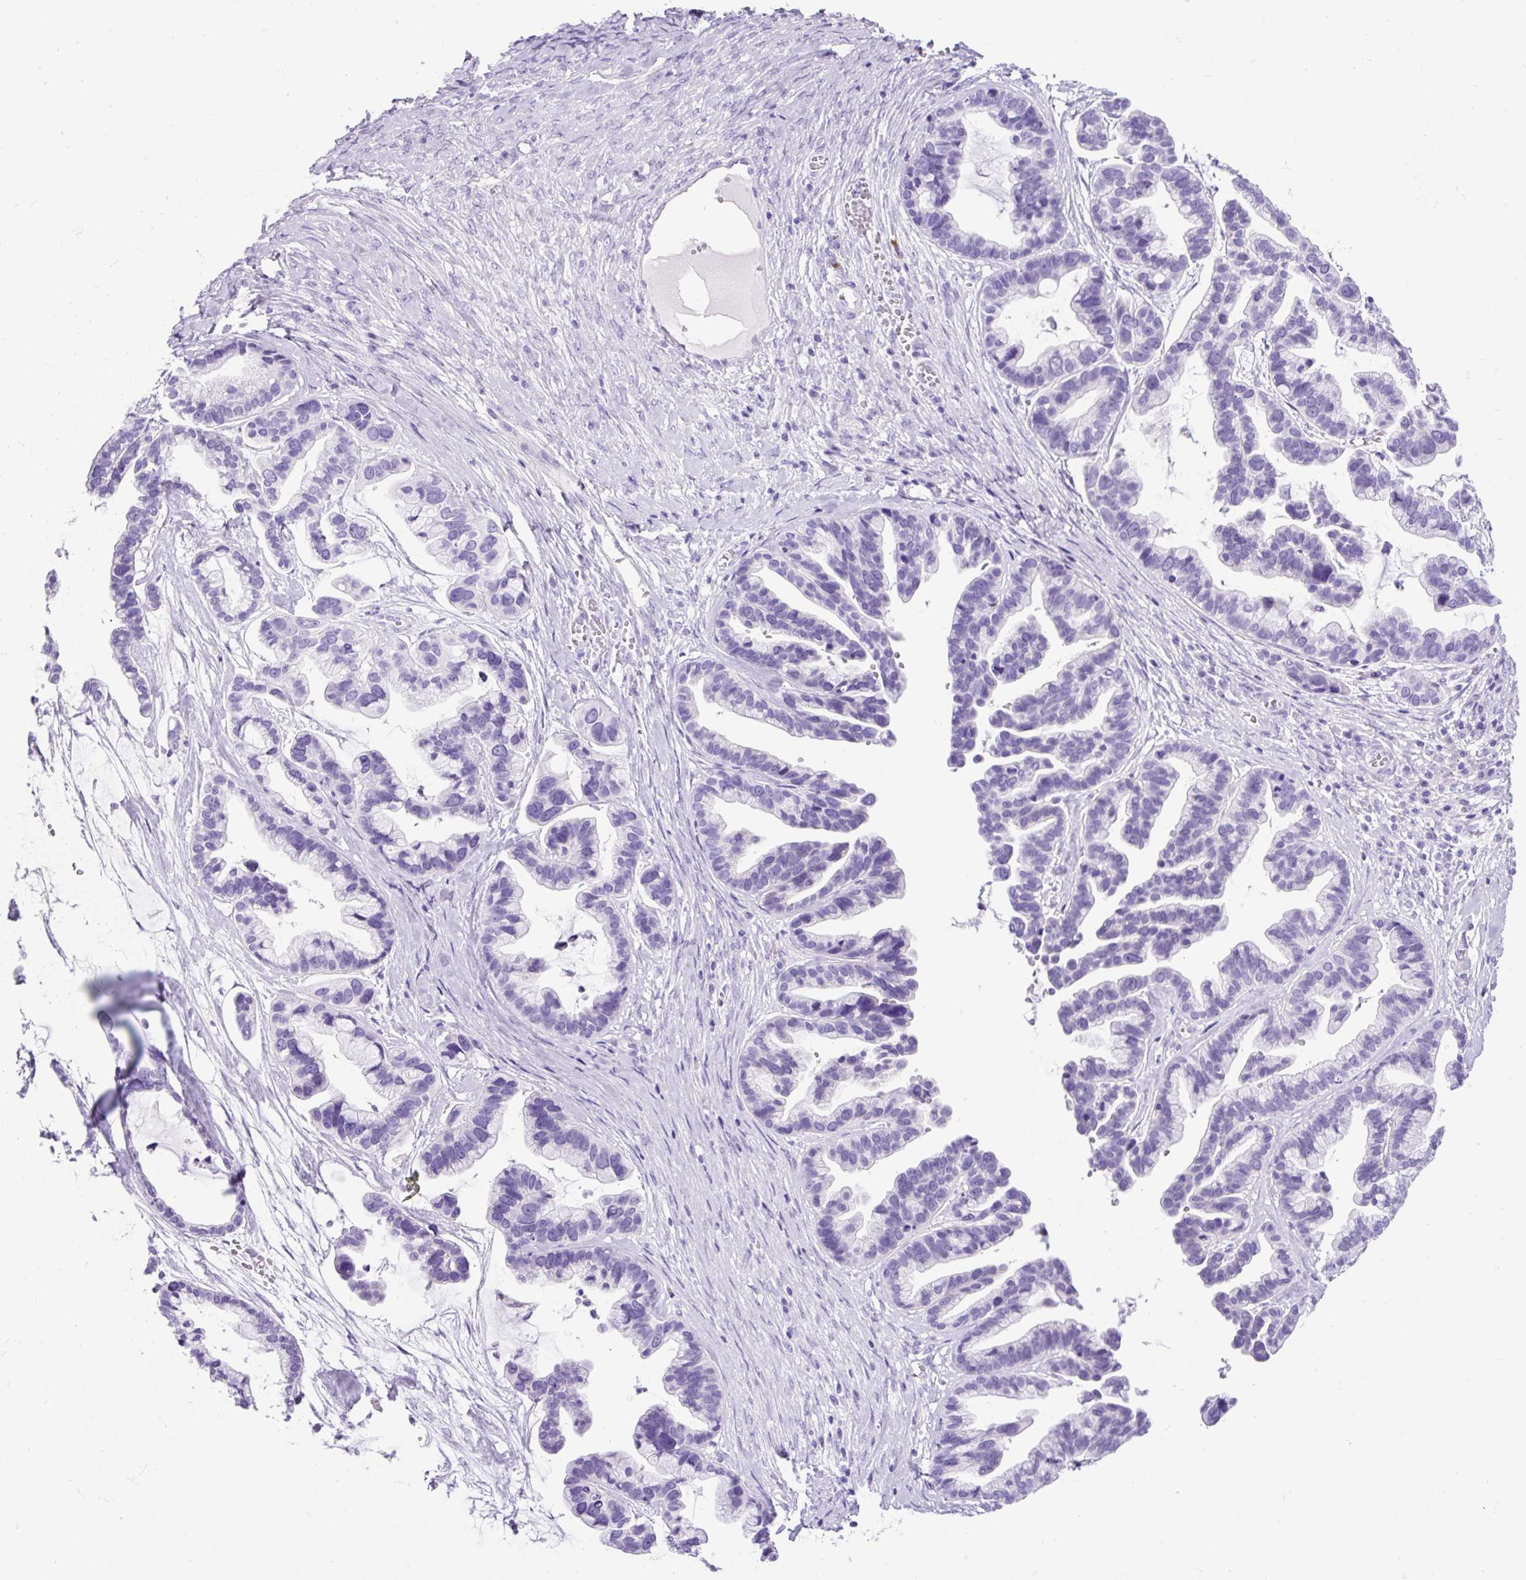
{"staining": {"intensity": "negative", "quantity": "none", "location": "none"}, "tissue": "ovarian cancer", "cell_type": "Tumor cells", "image_type": "cancer", "snomed": [{"axis": "morphology", "description": "Cystadenocarcinoma, serous, NOS"}, {"axis": "topography", "description": "Ovary"}], "caption": "Immunohistochemistry image of human ovarian serous cystadenocarcinoma stained for a protein (brown), which reveals no staining in tumor cells. The staining is performed using DAB brown chromogen with nuclei counter-stained in using hematoxylin.", "gene": "PDIA2", "patient": {"sex": "female", "age": 56}}